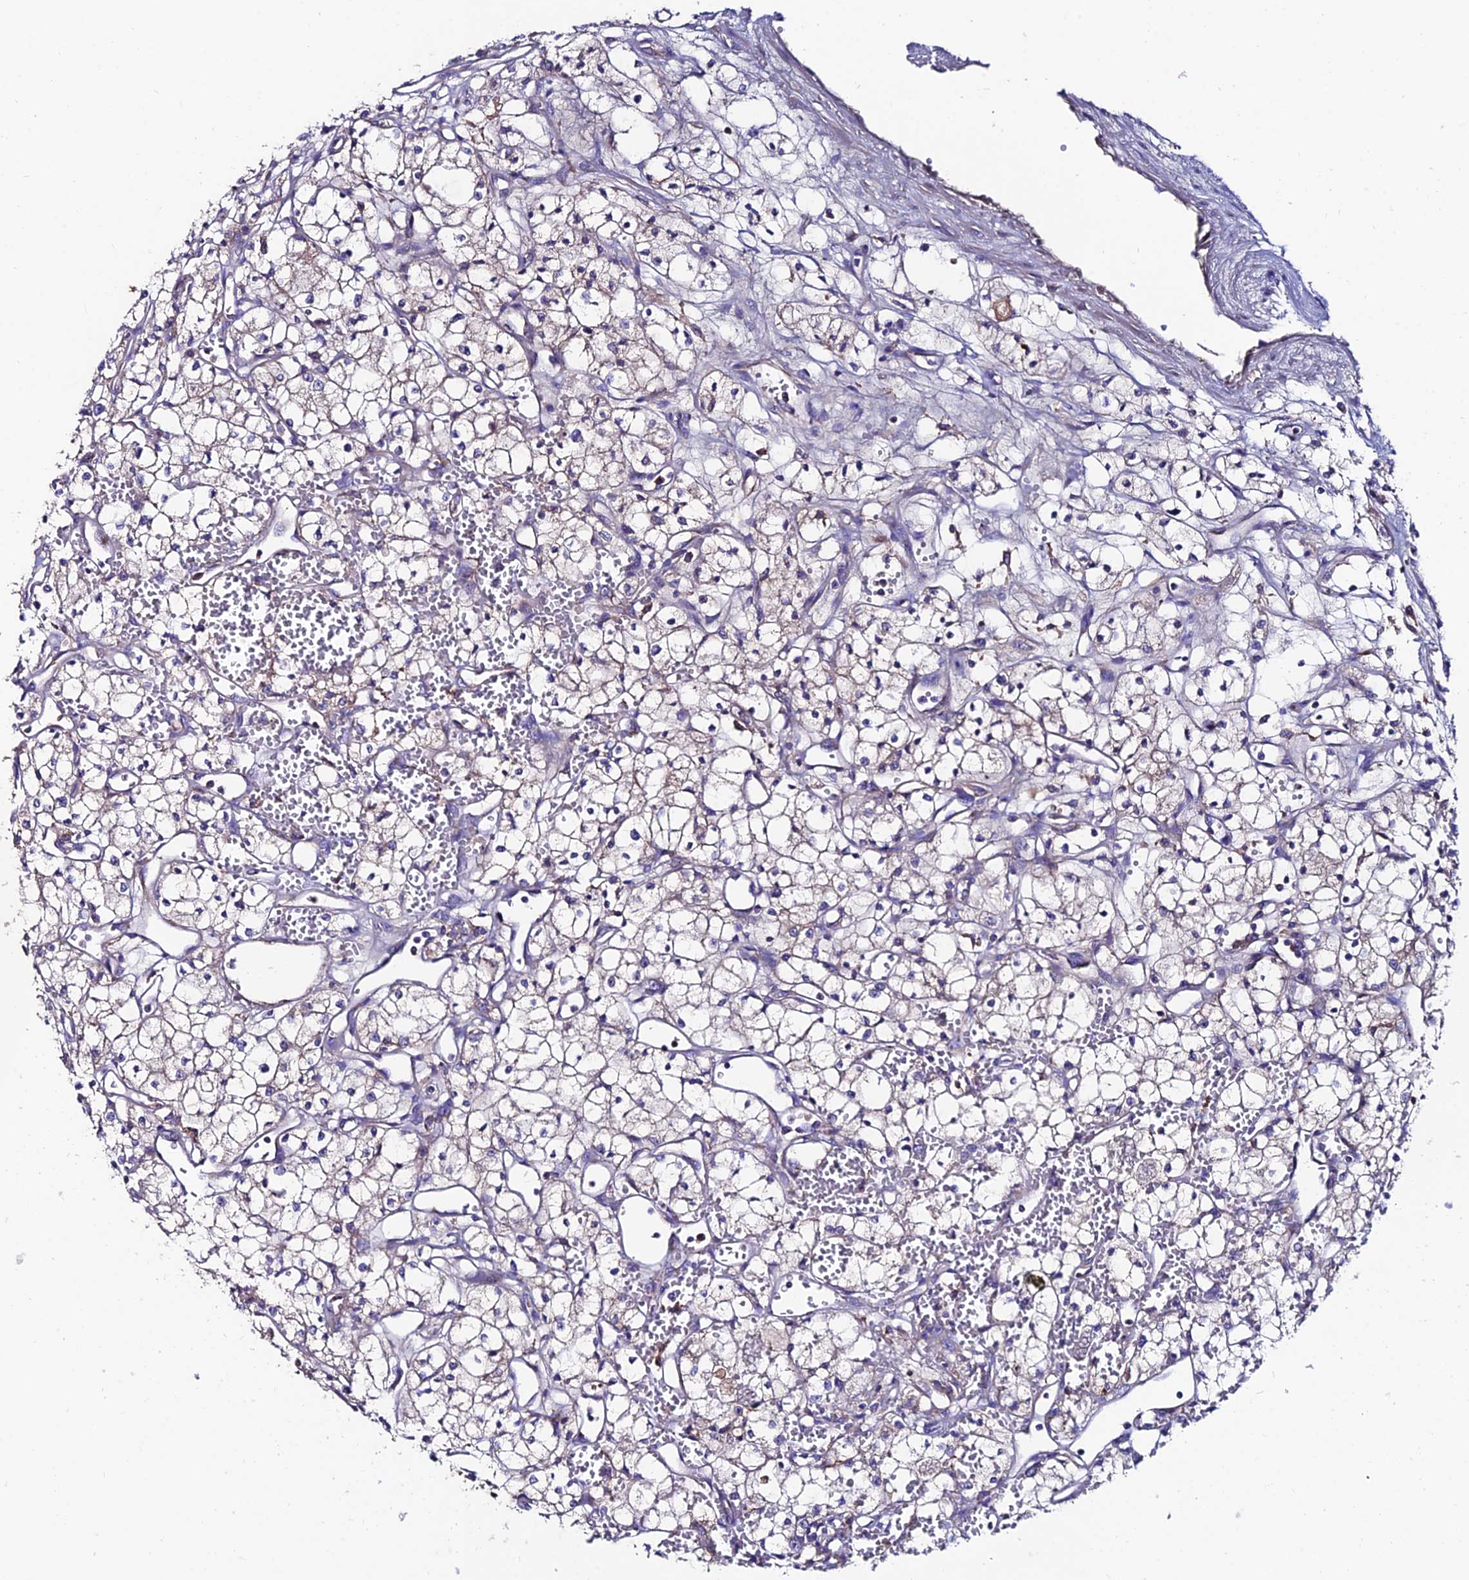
{"staining": {"intensity": "negative", "quantity": "none", "location": "none"}, "tissue": "renal cancer", "cell_type": "Tumor cells", "image_type": "cancer", "snomed": [{"axis": "morphology", "description": "Adenocarcinoma, NOS"}, {"axis": "topography", "description": "Kidney"}], "caption": "Immunohistochemistry (IHC) micrograph of neoplastic tissue: renal cancer stained with DAB exhibits no significant protein expression in tumor cells.", "gene": "SLC25A16", "patient": {"sex": "male", "age": 59}}